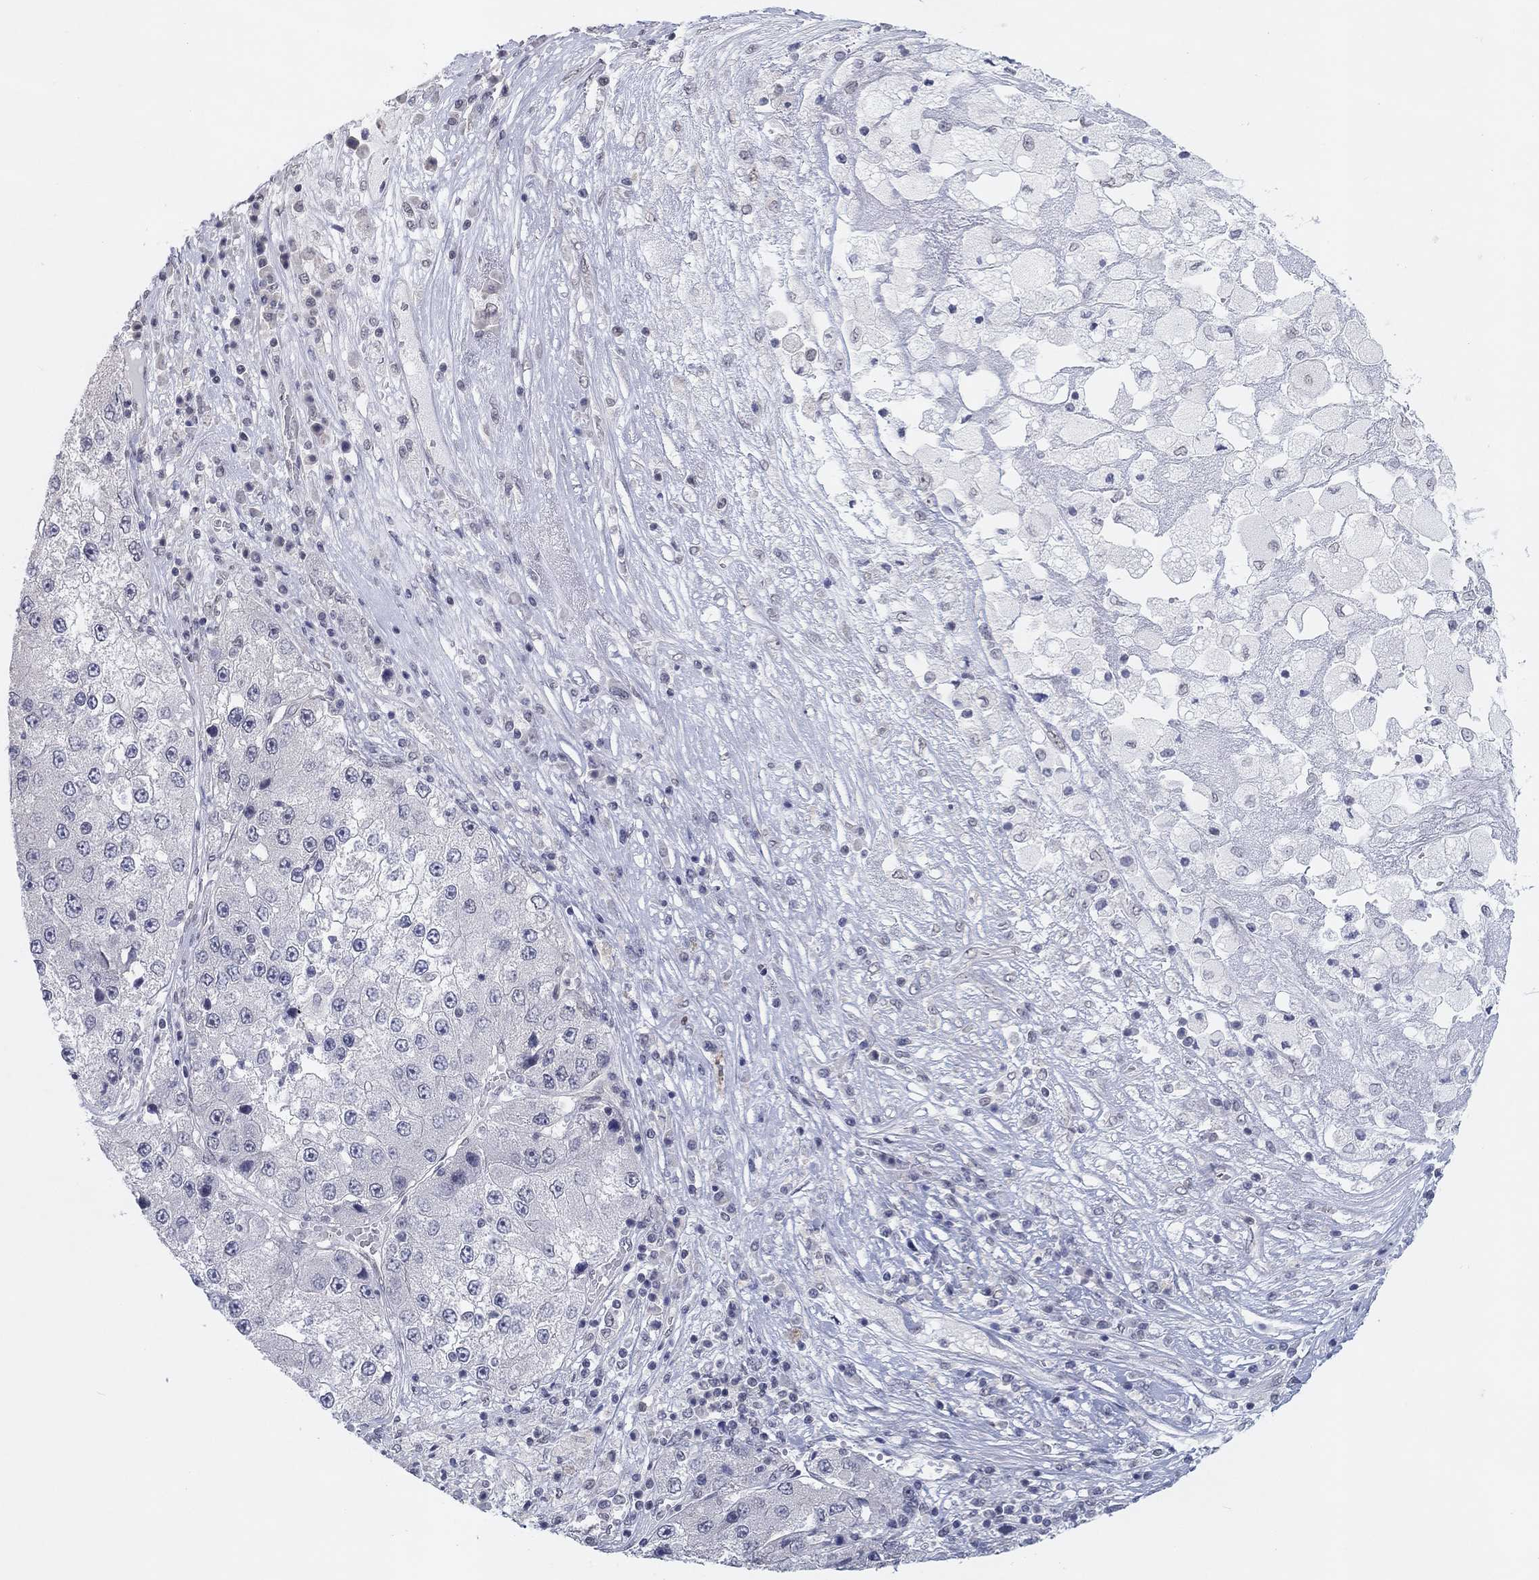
{"staining": {"intensity": "negative", "quantity": "none", "location": "none"}, "tissue": "liver cancer", "cell_type": "Tumor cells", "image_type": "cancer", "snomed": [{"axis": "morphology", "description": "Carcinoma, Hepatocellular, NOS"}, {"axis": "topography", "description": "Liver"}], "caption": "The image displays no staining of tumor cells in liver cancer.", "gene": "SLC22A2", "patient": {"sex": "female", "age": 73}}